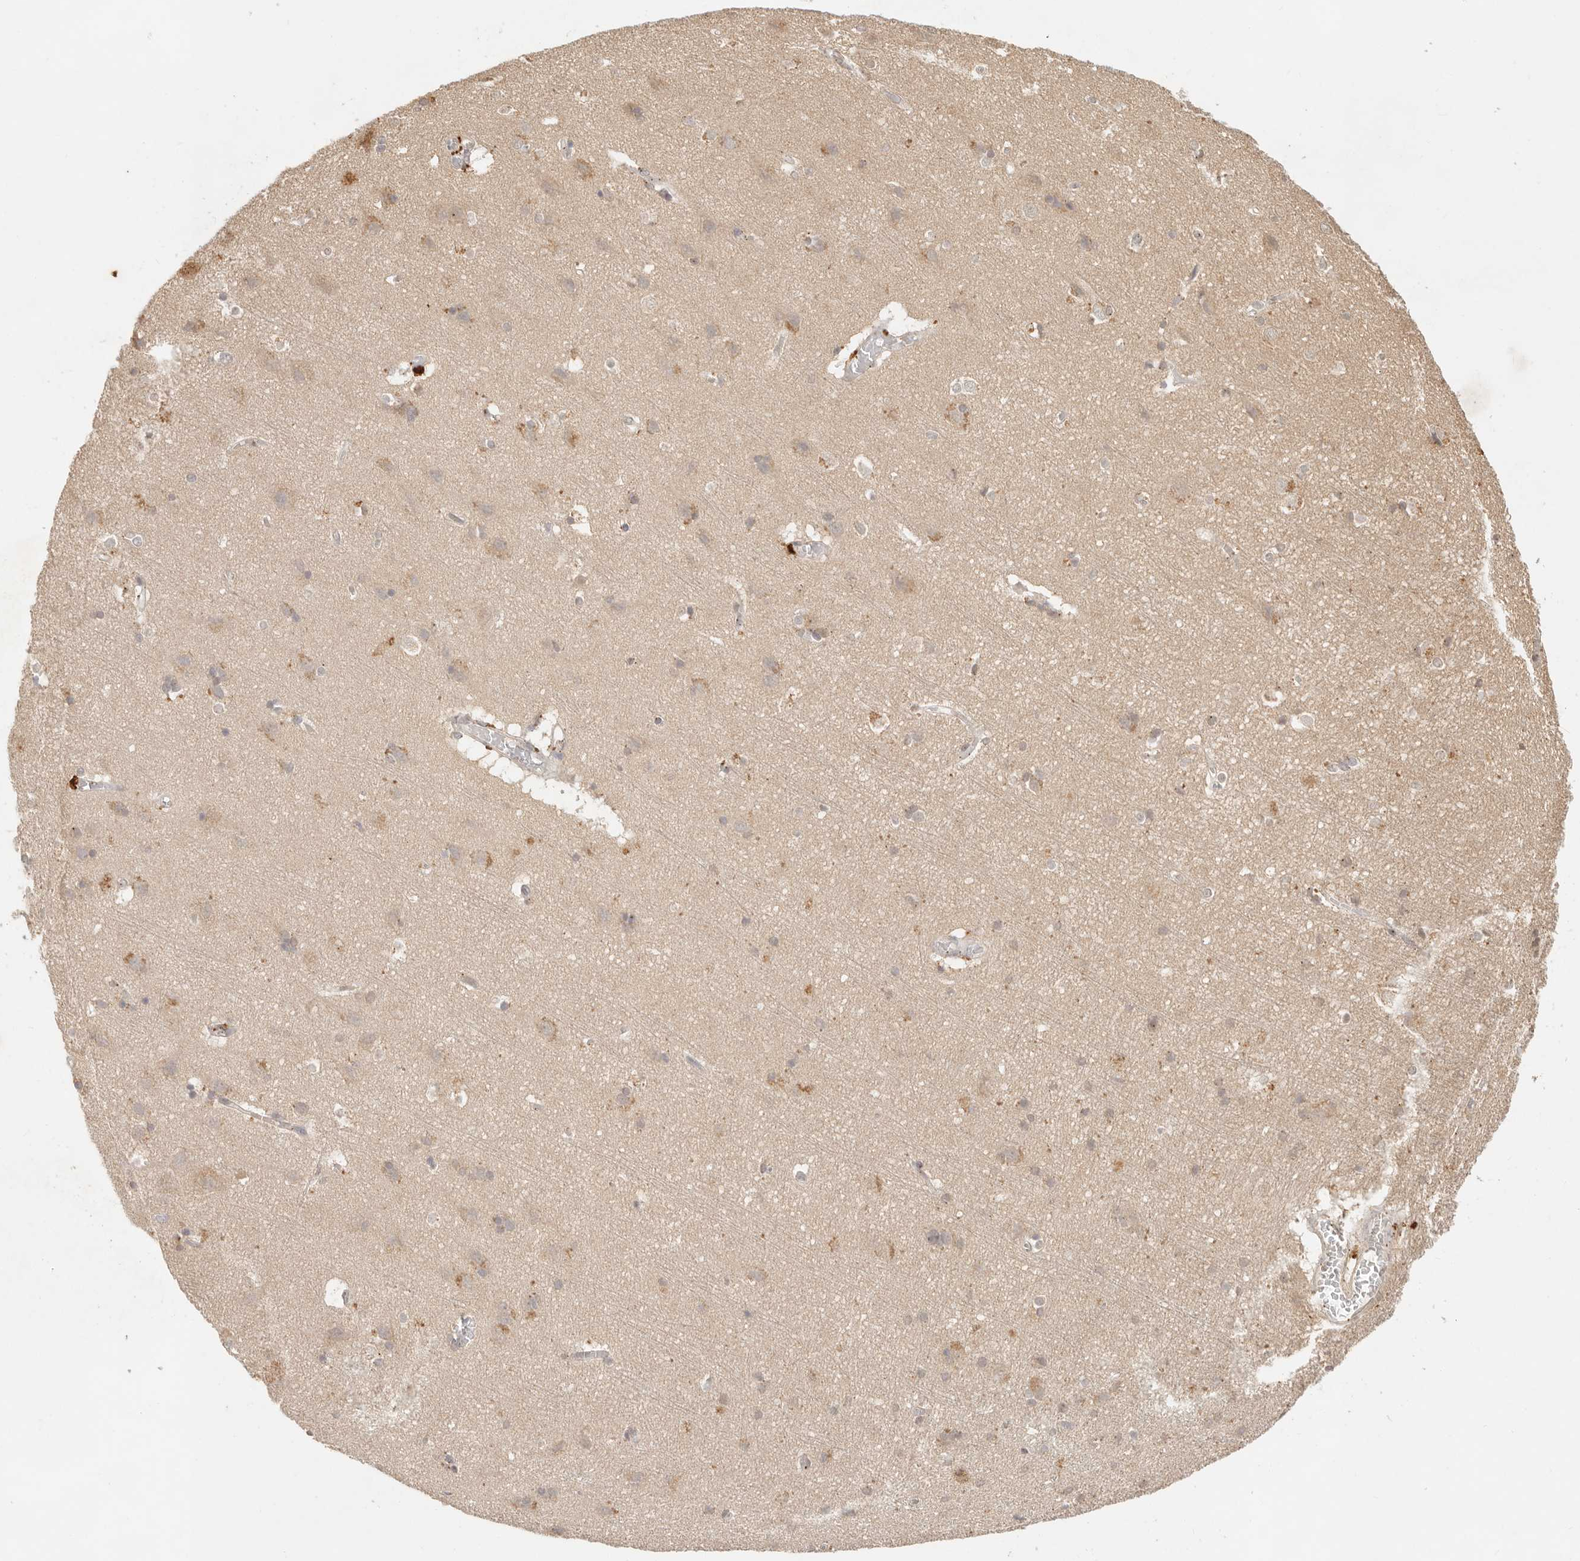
{"staining": {"intensity": "negative", "quantity": "none", "location": "none"}, "tissue": "cerebral cortex", "cell_type": "Endothelial cells", "image_type": "normal", "snomed": [{"axis": "morphology", "description": "Normal tissue, NOS"}, {"axis": "topography", "description": "Cerebral cortex"}], "caption": "High power microscopy image of an immunohistochemistry (IHC) image of normal cerebral cortex, revealing no significant staining in endothelial cells.", "gene": "LMO4", "patient": {"sex": "male", "age": 54}}